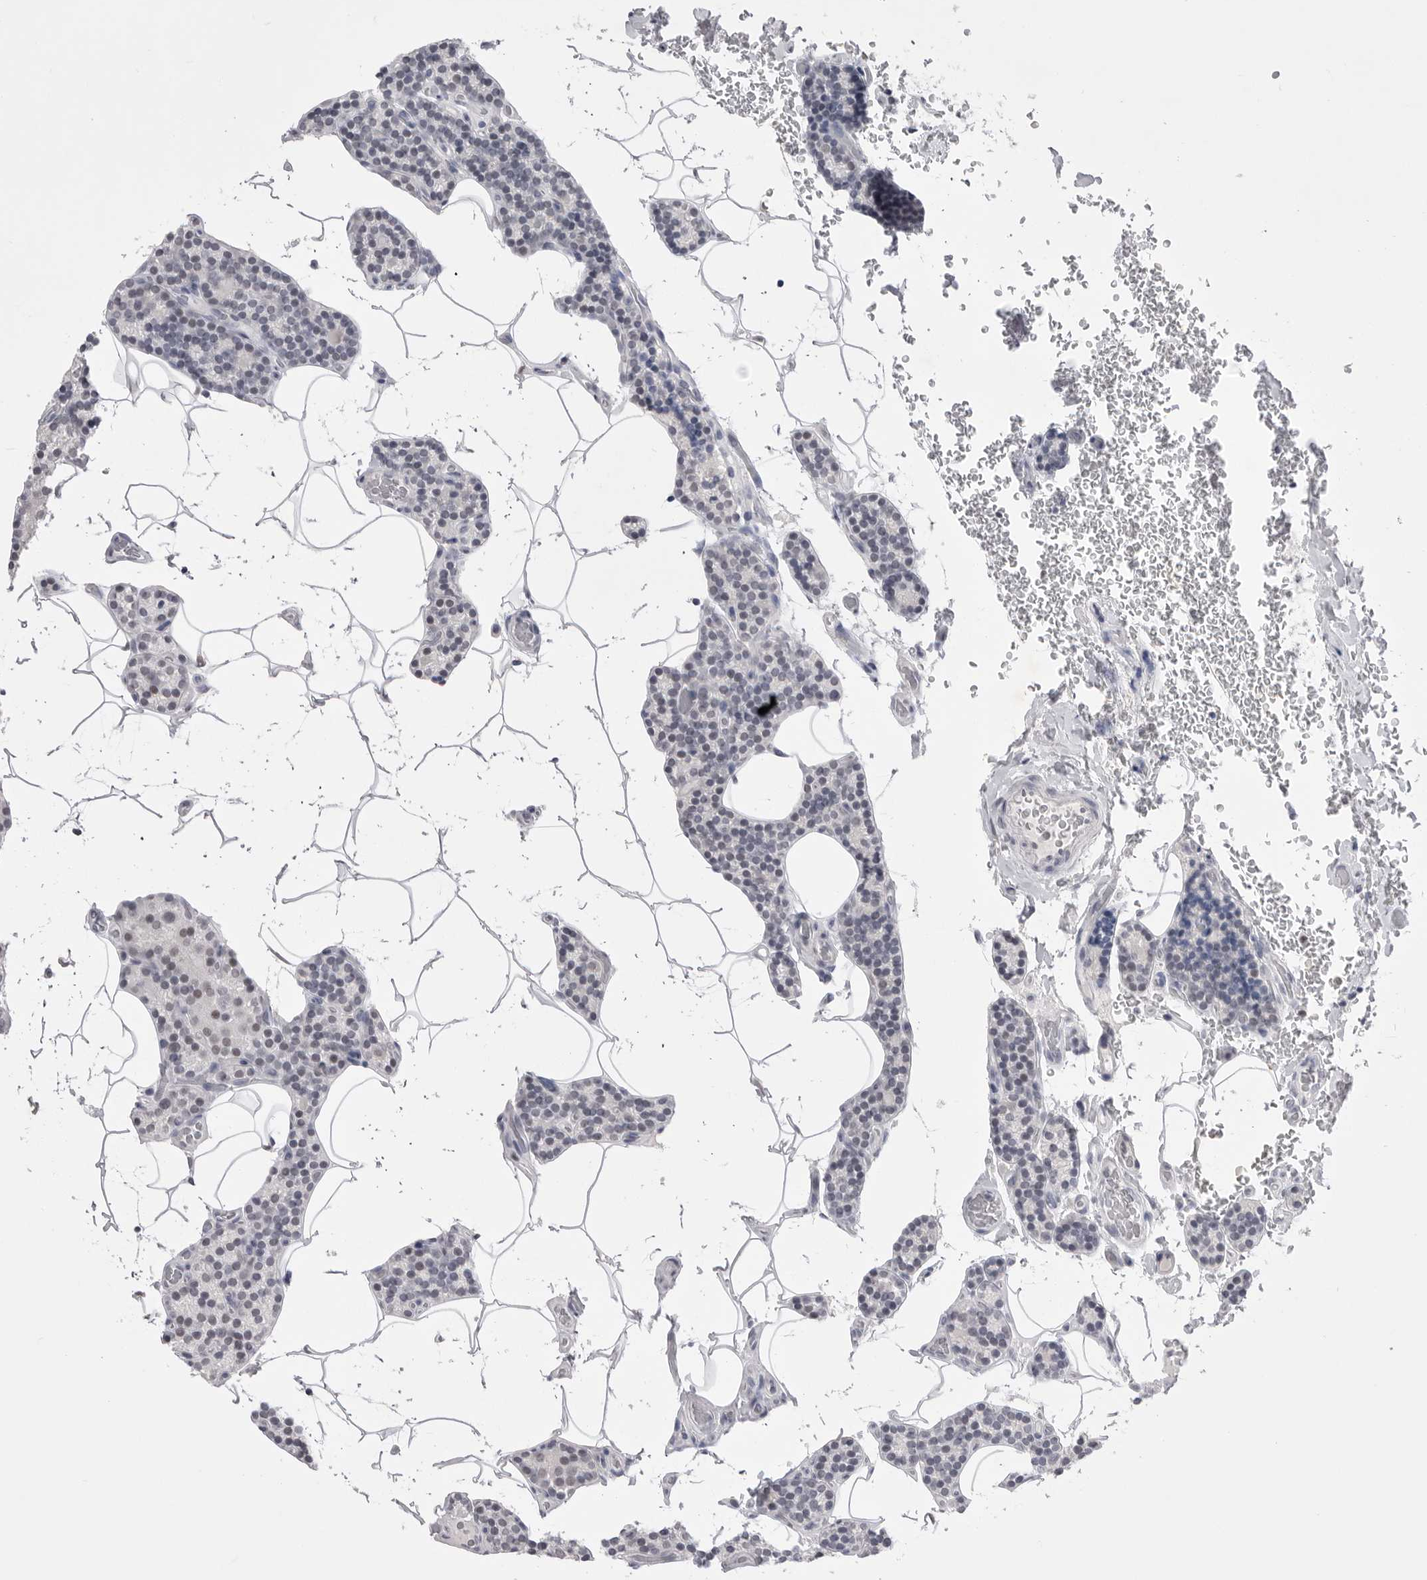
{"staining": {"intensity": "negative", "quantity": "none", "location": "none"}, "tissue": "parathyroid gland", "cell_type": "Glandular cells", "image_type": "normal", "snomed": [{"axis": "morphology", "description": "Normal tissue, NOS"}, {"axis": "topography", "description": "Parathyroid gland"}], "caption": "Glandular cells are negative for brown protein staining in normal parathyroid gland.", "gene": "ZBTB7B", "patient": {"sex": "male", "age": 52}}